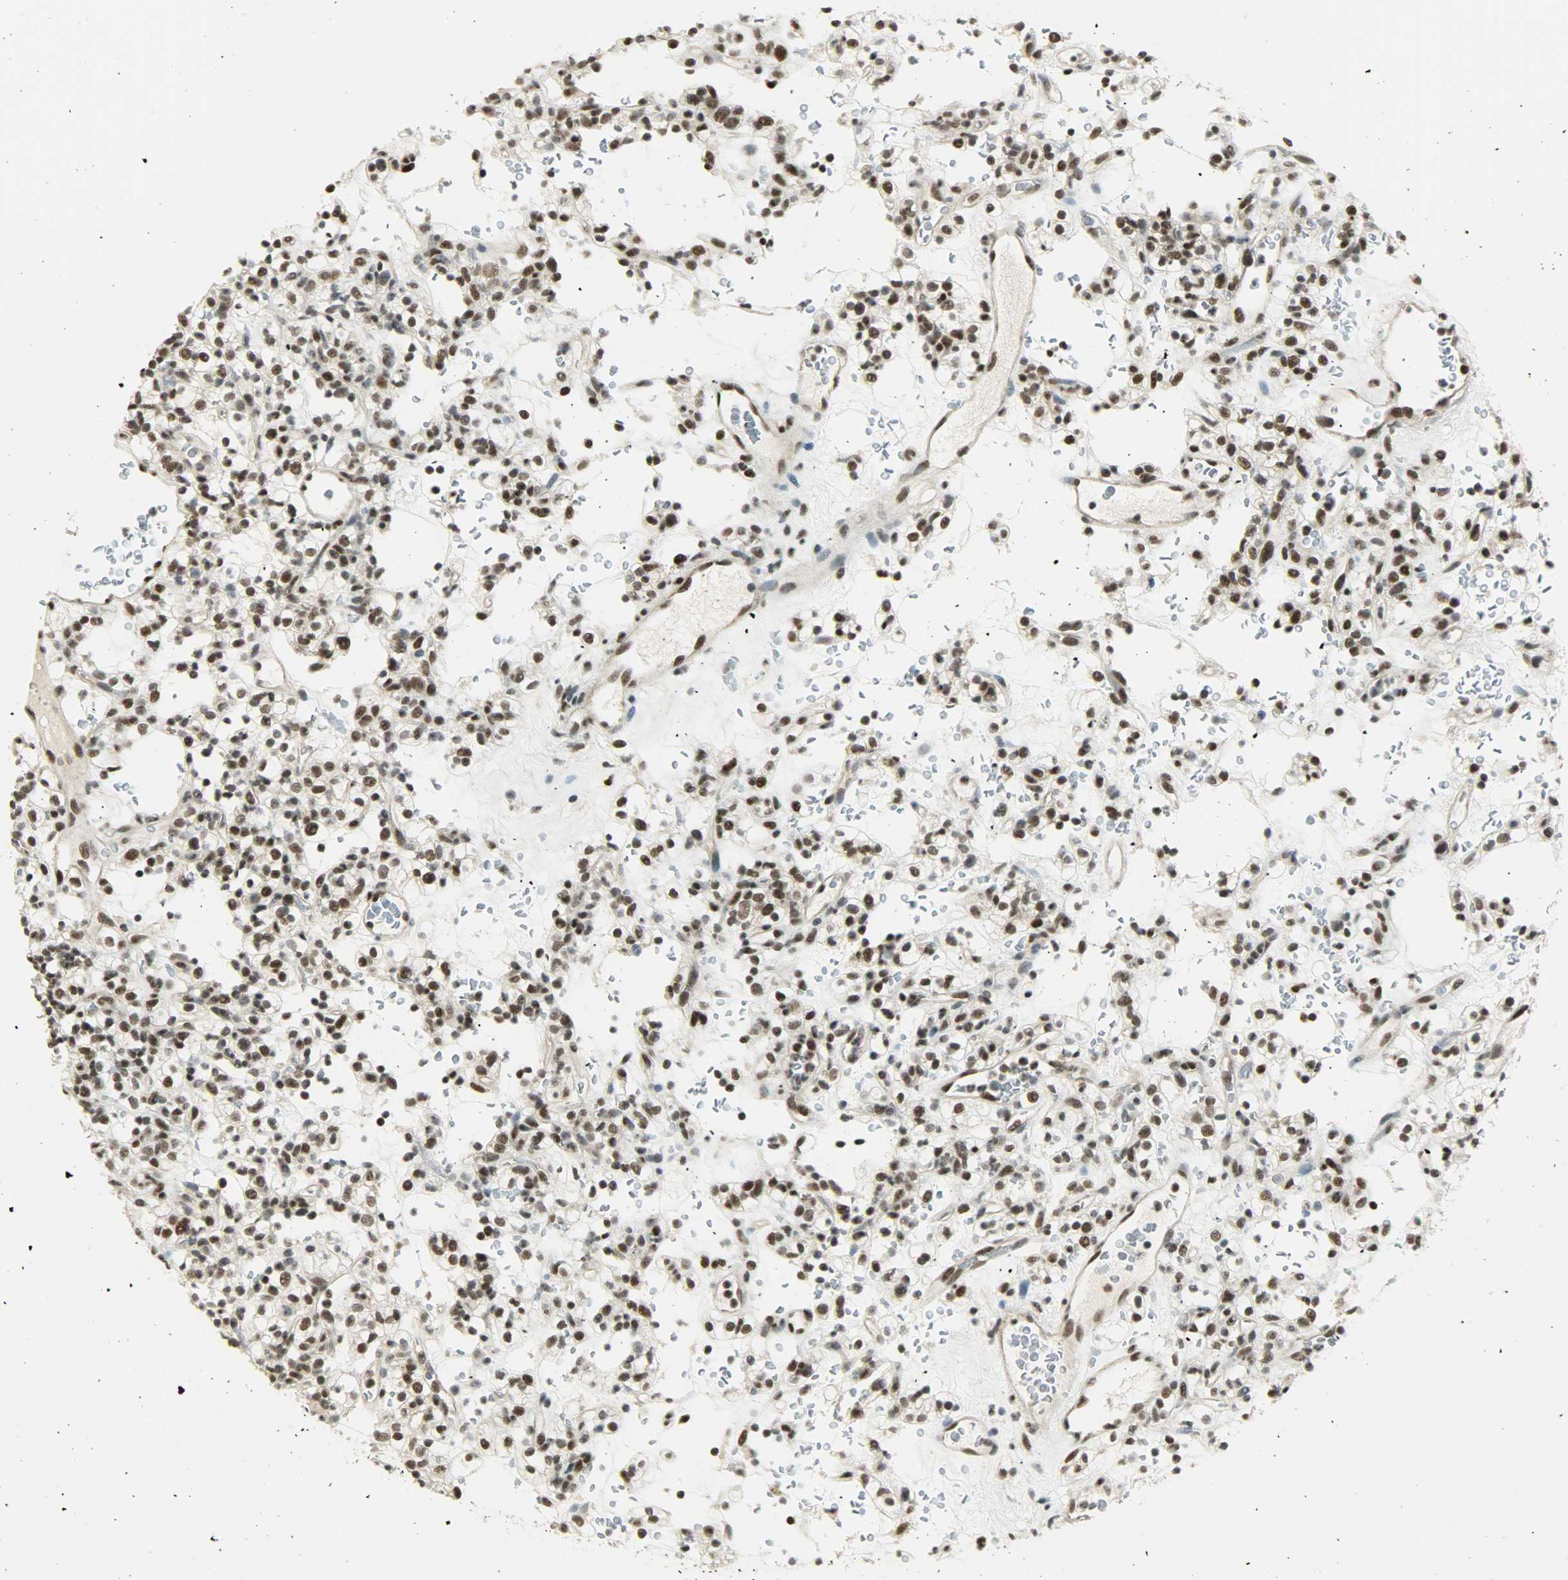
{"staining": {"intensity": "strong", "quantity": ">75%", "location": "nuclear"}, "tissue": "renal cancer", "cell_type": "Tumor cells", "image_type": "cancer", "snomed": [{"axis": "morphology", "description": "Normal tissue, NOS"}, {"axis": "morphology", "description": "Adenocarcinoma, NOS"}, {"axis": "topography", "description": "Kidney"}], "caption": "Immunohistochemical staining of adenocarcinoma (renal) demonstrates high levels of strong nuclear protein positivity in approximately >75% of tumor cells. Immunohistochemistry (ihc) stains the protein of interest in brown and the nuclei are stained blue.", "gene": "SUGP1", "patient": {"sex": "female", "age": 72}}